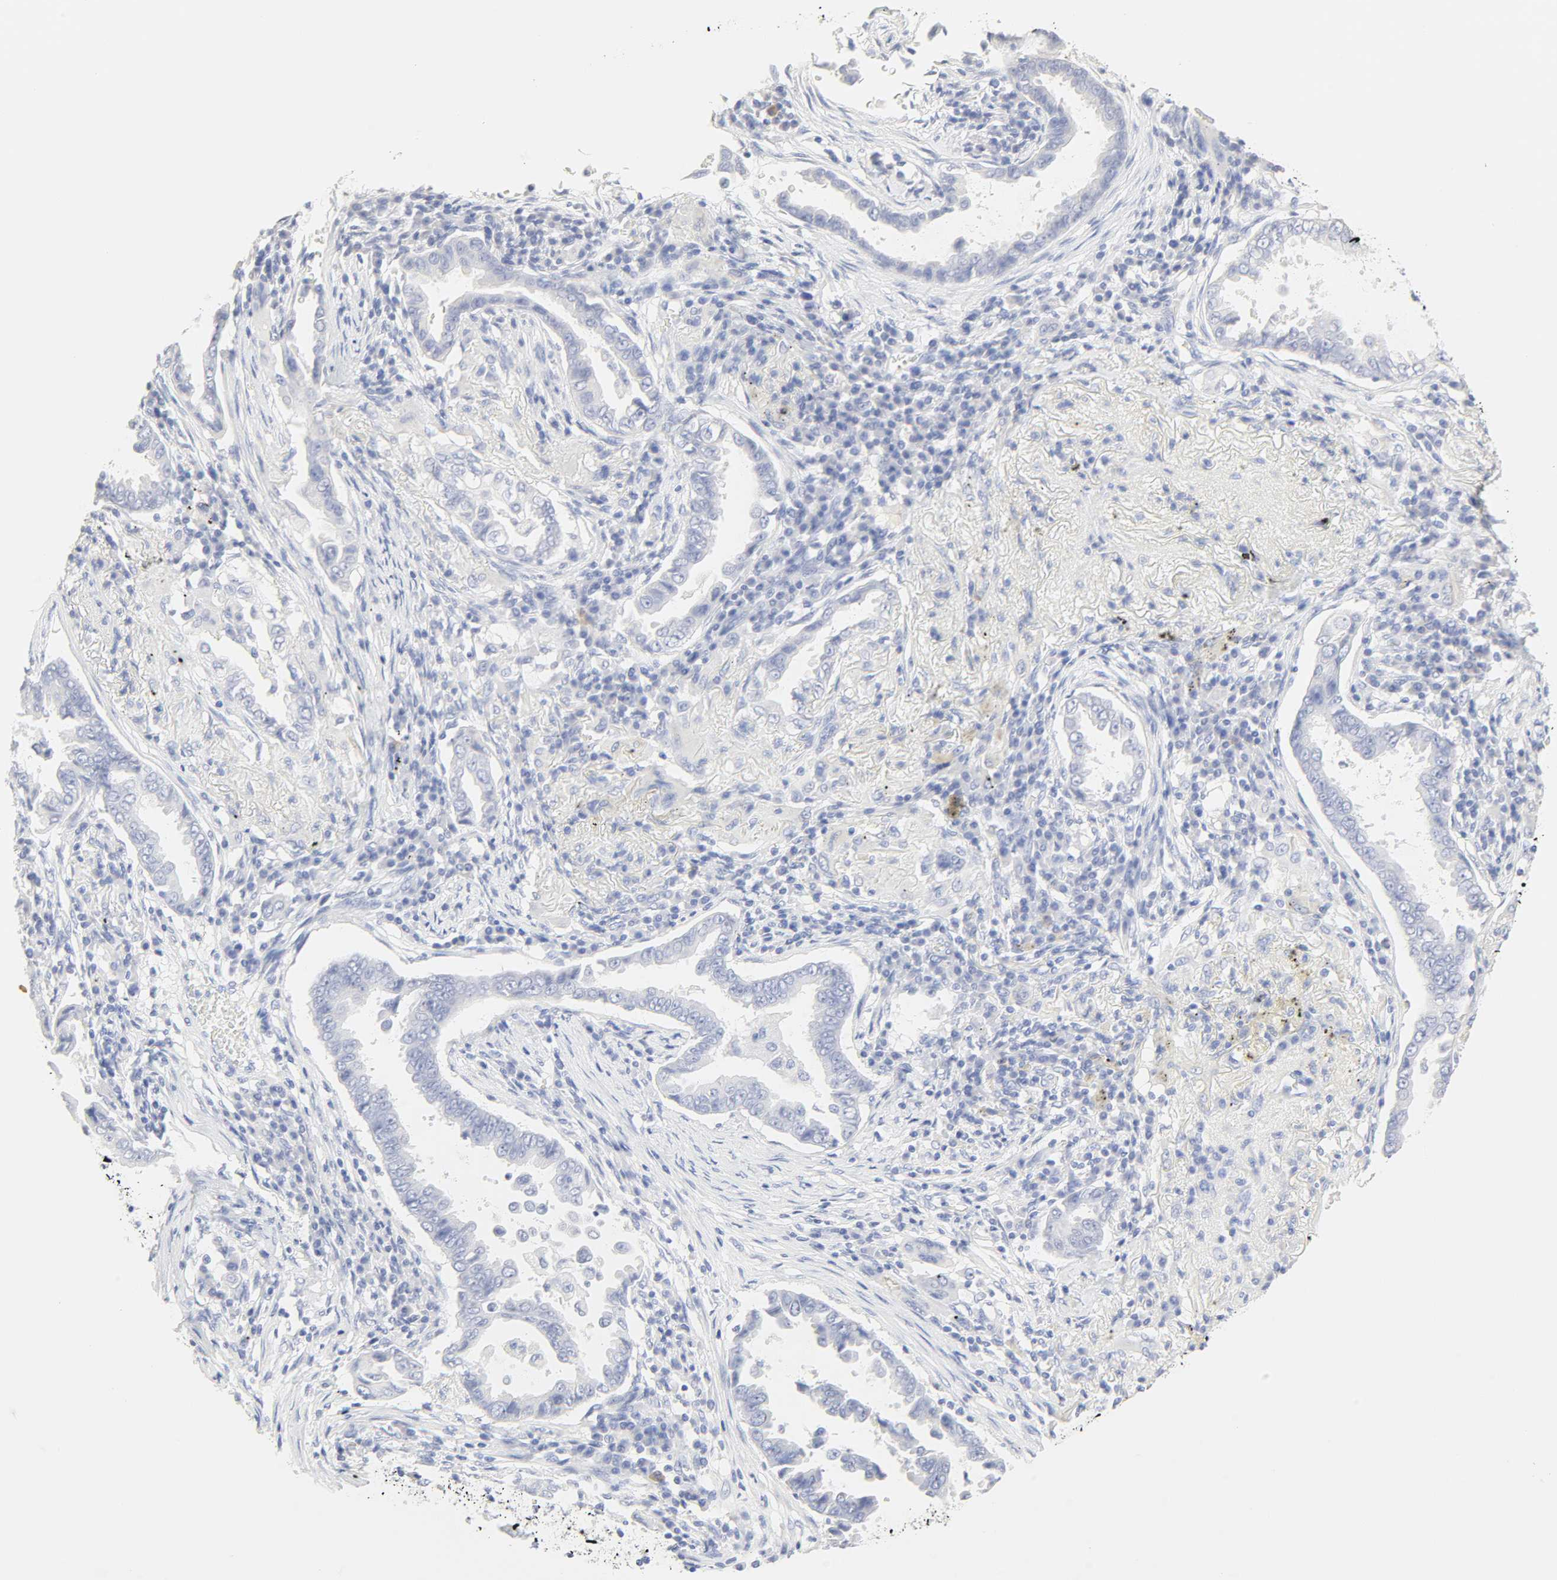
{"staining": {"intensity": "negative", "quantity": "none", "location": "none"}, "tissue": "lung cancer", "cell_type": "Tumor cells", "image_type": "cancer", "snomed": [{"axis": "morphology", "description": "Normal tissue, NOS"}, {"axis": "morphology", "description": "Inflammation, NOS"}, {"axis": "morphology", "description": "Adenocarcinoma, NOS"}, {"axis": "topography", "description": "Lung"}], "caption": "Protein analysis of adenocarcinoma (lung) displays no significant expression in tumor cells.", "gene": "SLCO1B3", "patient": {"sex": "female", "age": 64}}